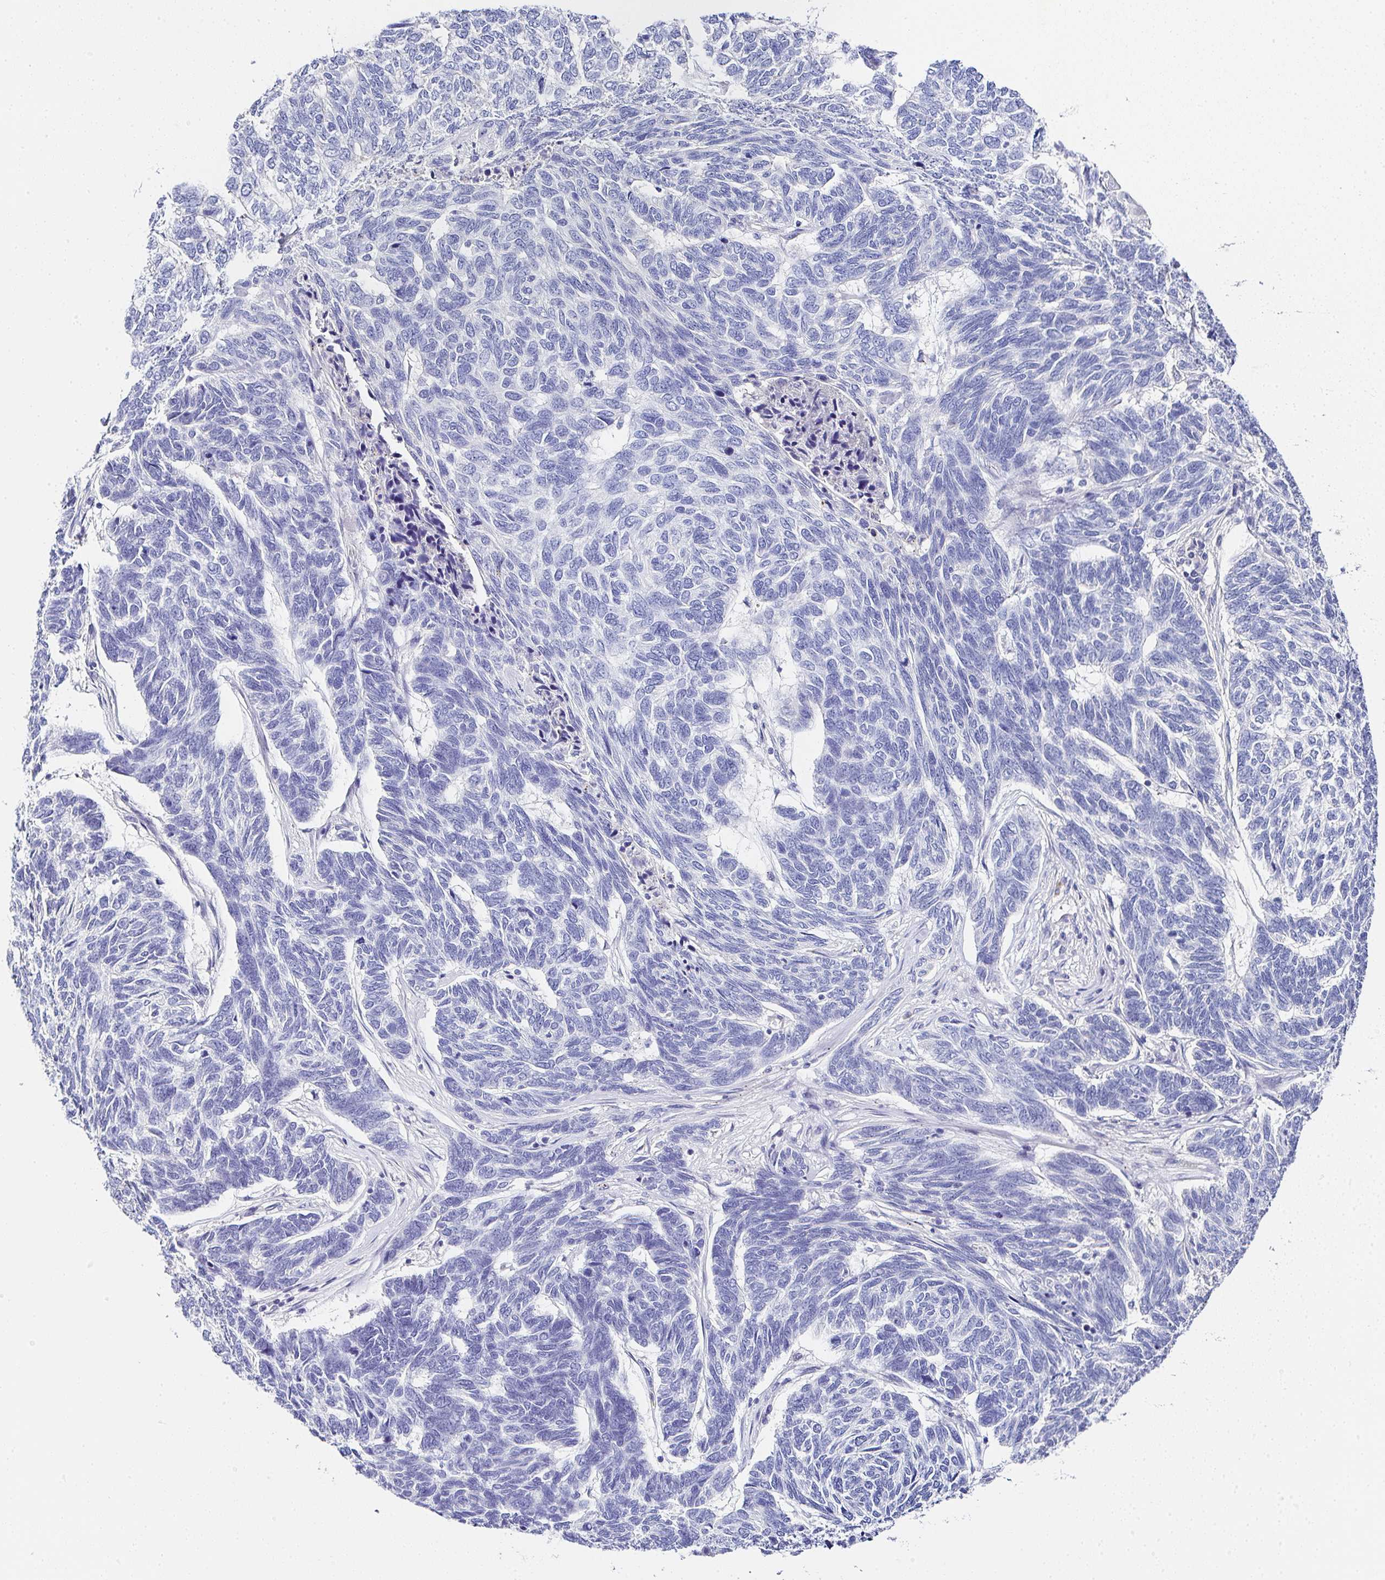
{"staining": {"intensity": "negative", "quantity": "none", "location": "none"}, "tissue": "skin cancer", "cell_type": "Tumor cells", "image_type": "cancer", "snomed": [{"axis": "morphology", "description": "Basal cell carcinoma"}, {"axis": "topography", "description": "Skin"}], "caption": "Protein analysis of skin cancer shows no significant positivity in tumor cells.", "gene": "PPFIA4", "patient": {"sex": "female", "age": 65}}